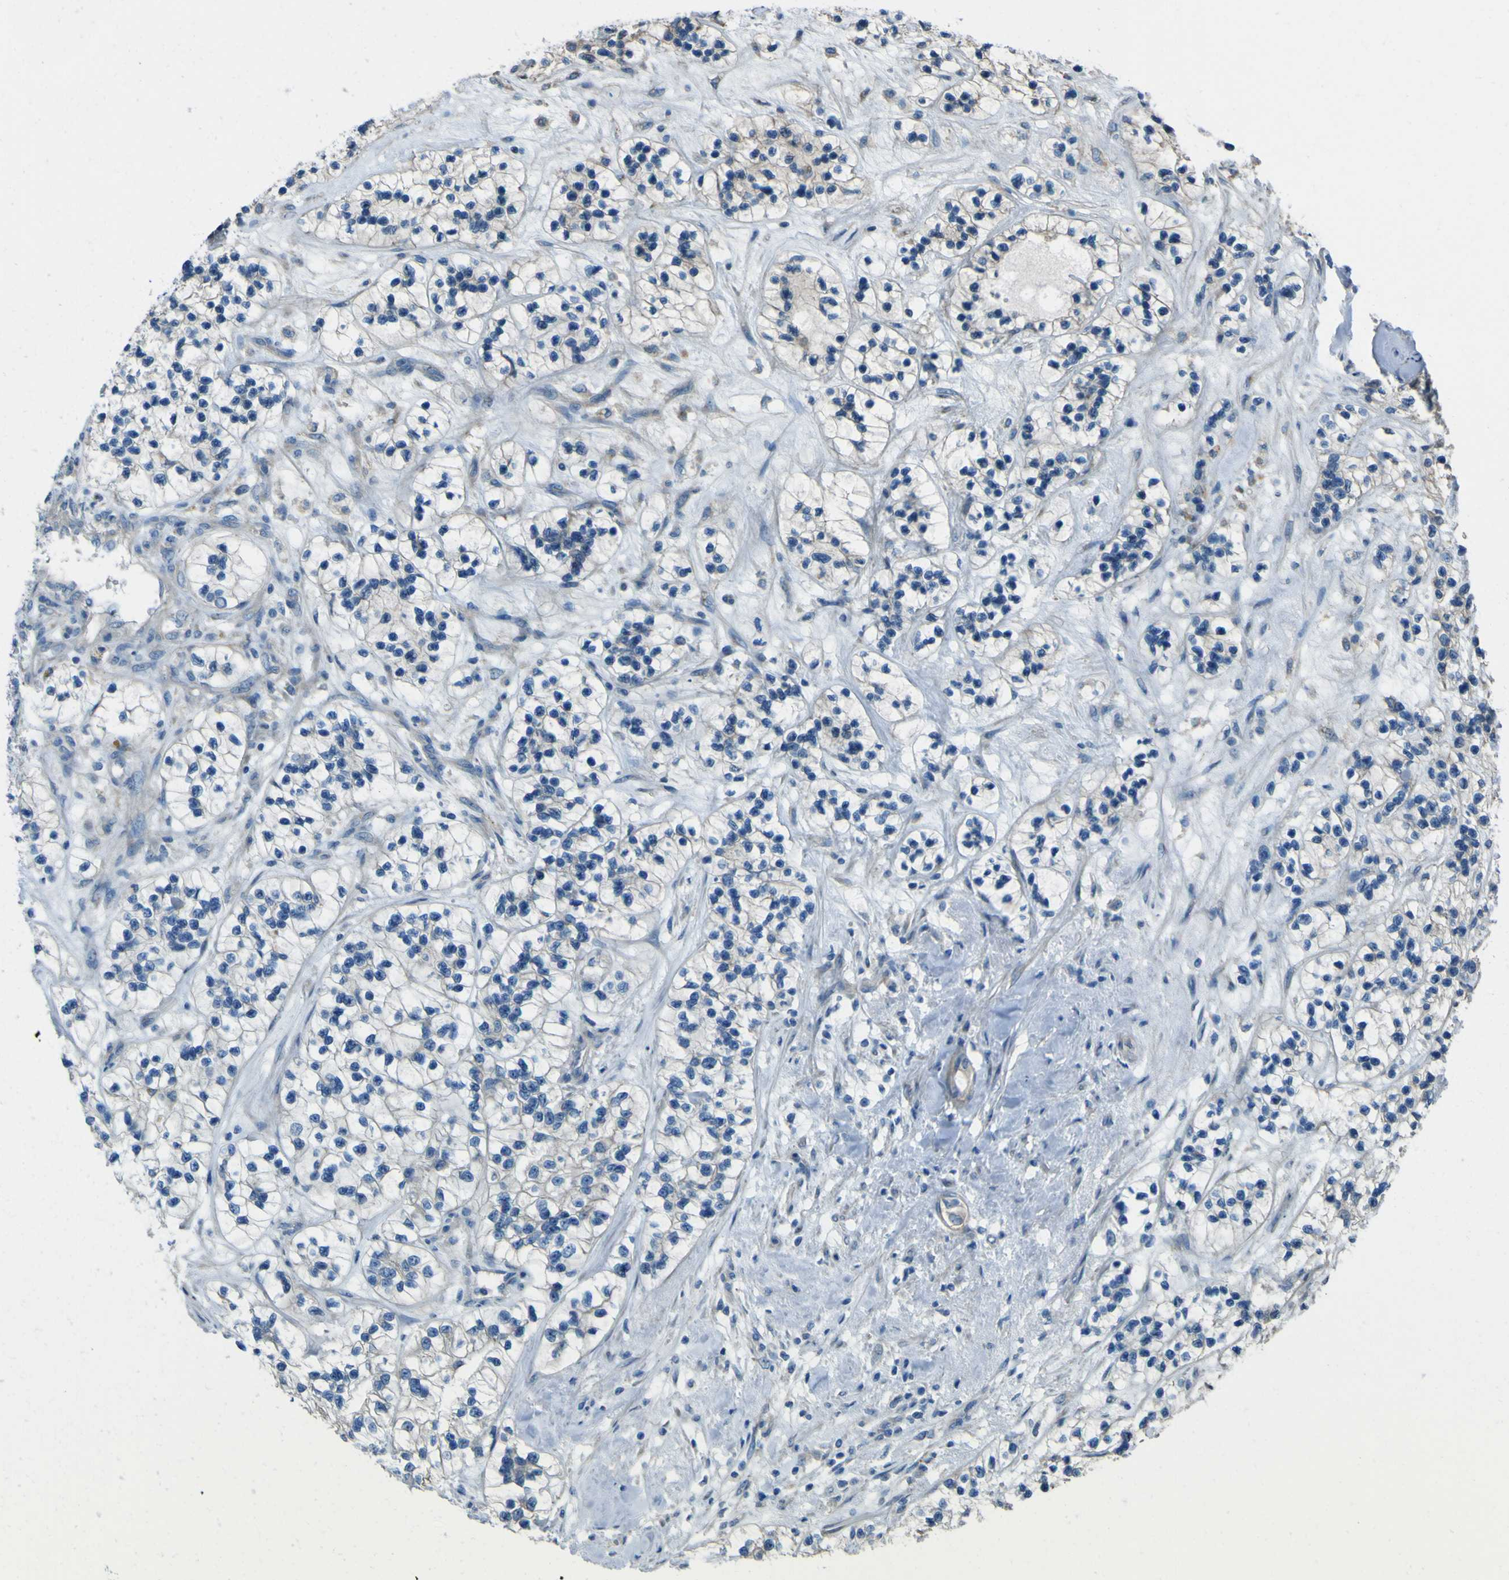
{"staining": {"intensity": "negative", "quantity": "none", "location": "none"}, "tissue": "renal cancer", "cell_type": "Tumor cells", "image_type": "cancer", "snomed": [{"axis": "morphology", "description": "Adenocarcinoma, NOS"}, {"axis": "topography", "description": "Kidney"}], "caption": "High magnification brightfield microscopy of renal adenocarcinoma stained with DAB (brown) and counterstained with hematoxylin (blue): tumor cells show no significant positivity.", "gene": "NAALADL2", "patient": {"sex": "female", "age": 57}}